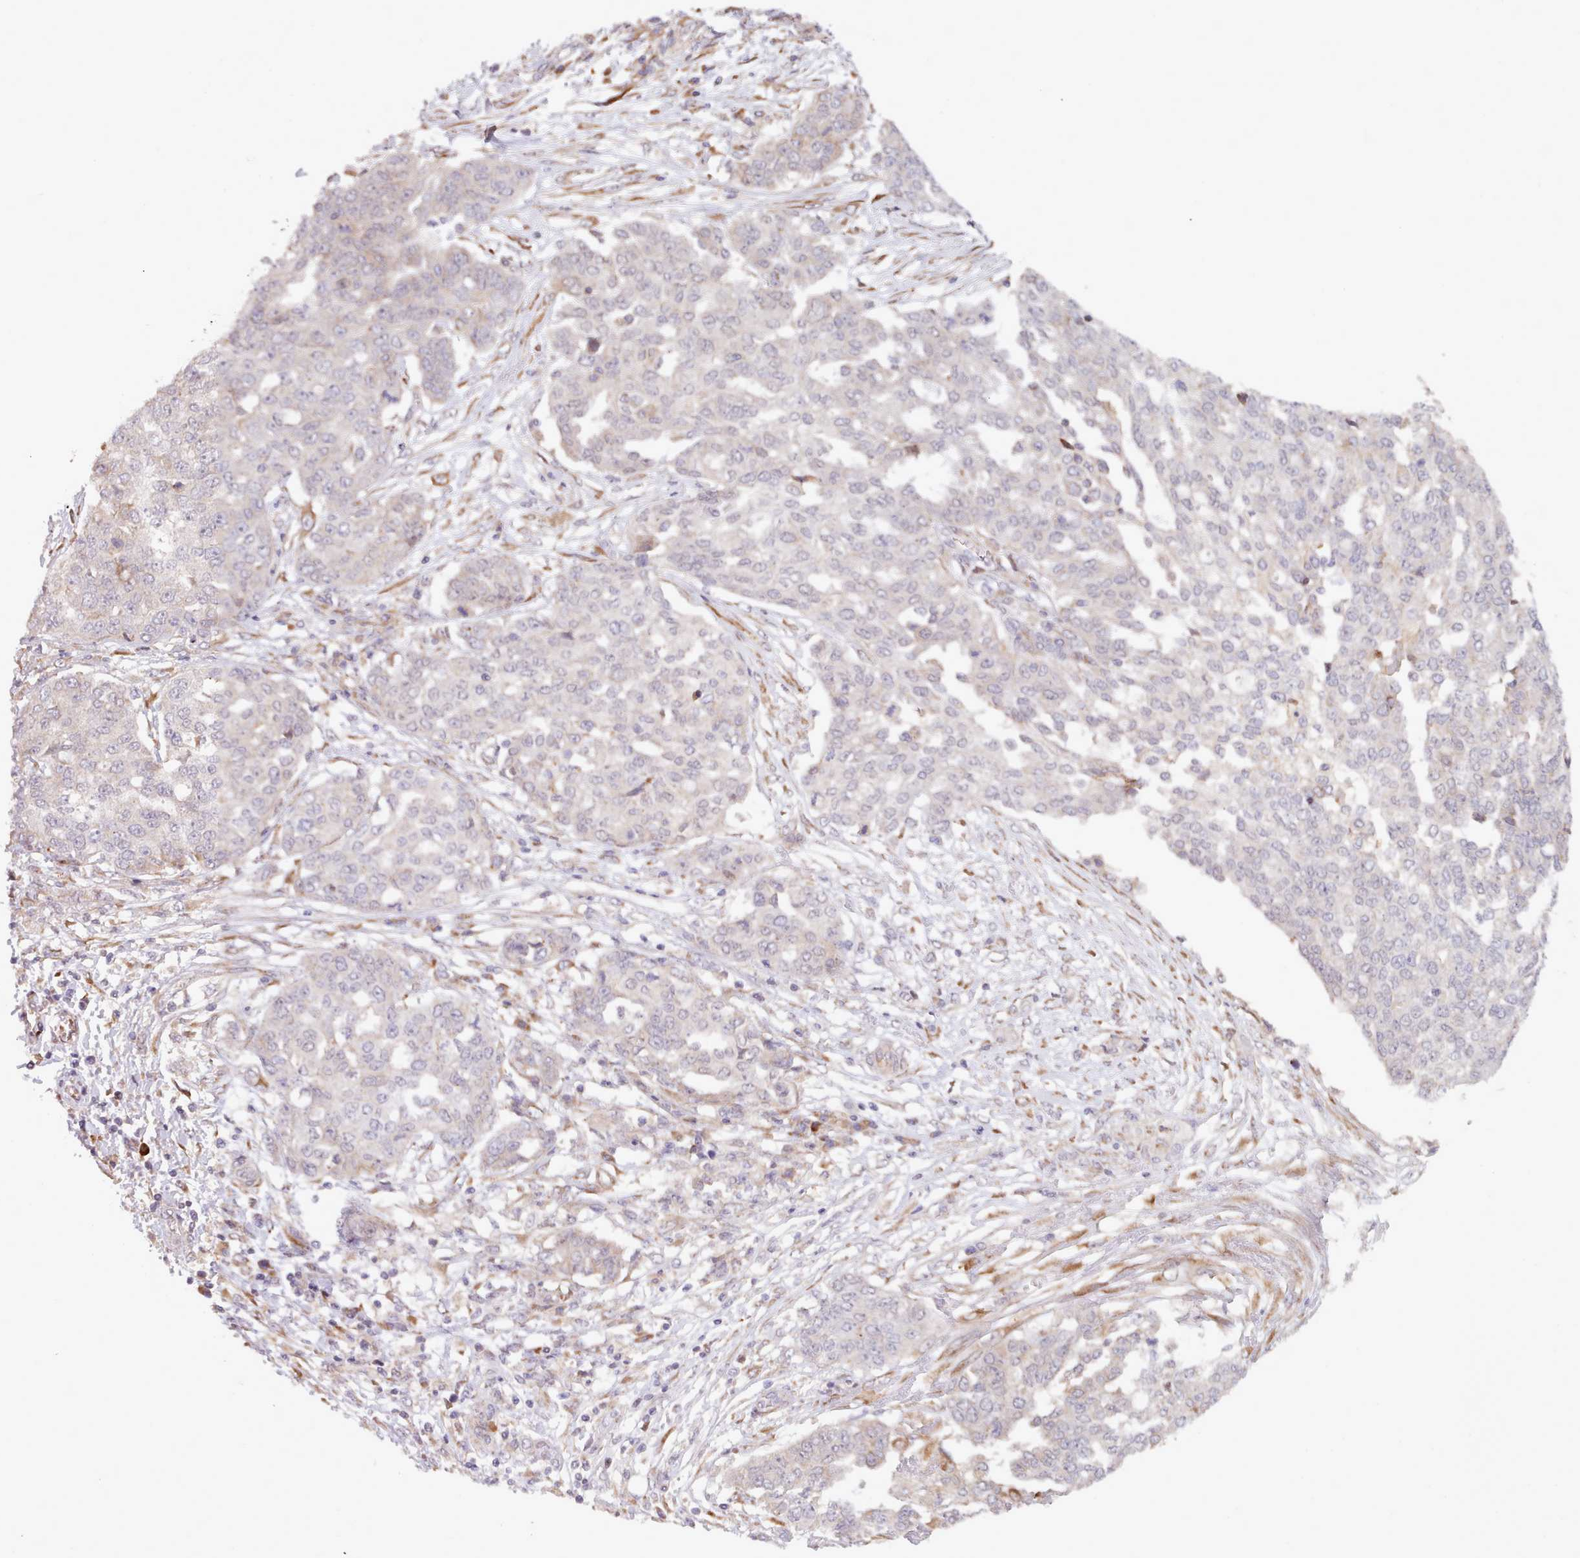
{"staining": {"intensity": "weak", "quantity": "<25%", "location": "cytoplasmic/membranous"}, "tissue": "ovarian cancer", "cell_type": "Tumor cells", "image_type": "cancer", "snomed": [{"axis": "morphology", "description": "Cystadenocarcinoma, serous, NOS"}, {"axis": "topography", "description": "Soft tissue"}, {"axis": "topography", "description": "Ovary"}], "caption": "IHC histopathology image of human serous cystadenocarcinoma (ovarian) stained for a protein (brown), which demonstrates no staining in tumor cells.", "gene": "TRIM26", "patient": {"sex": "female", "age": 57}}